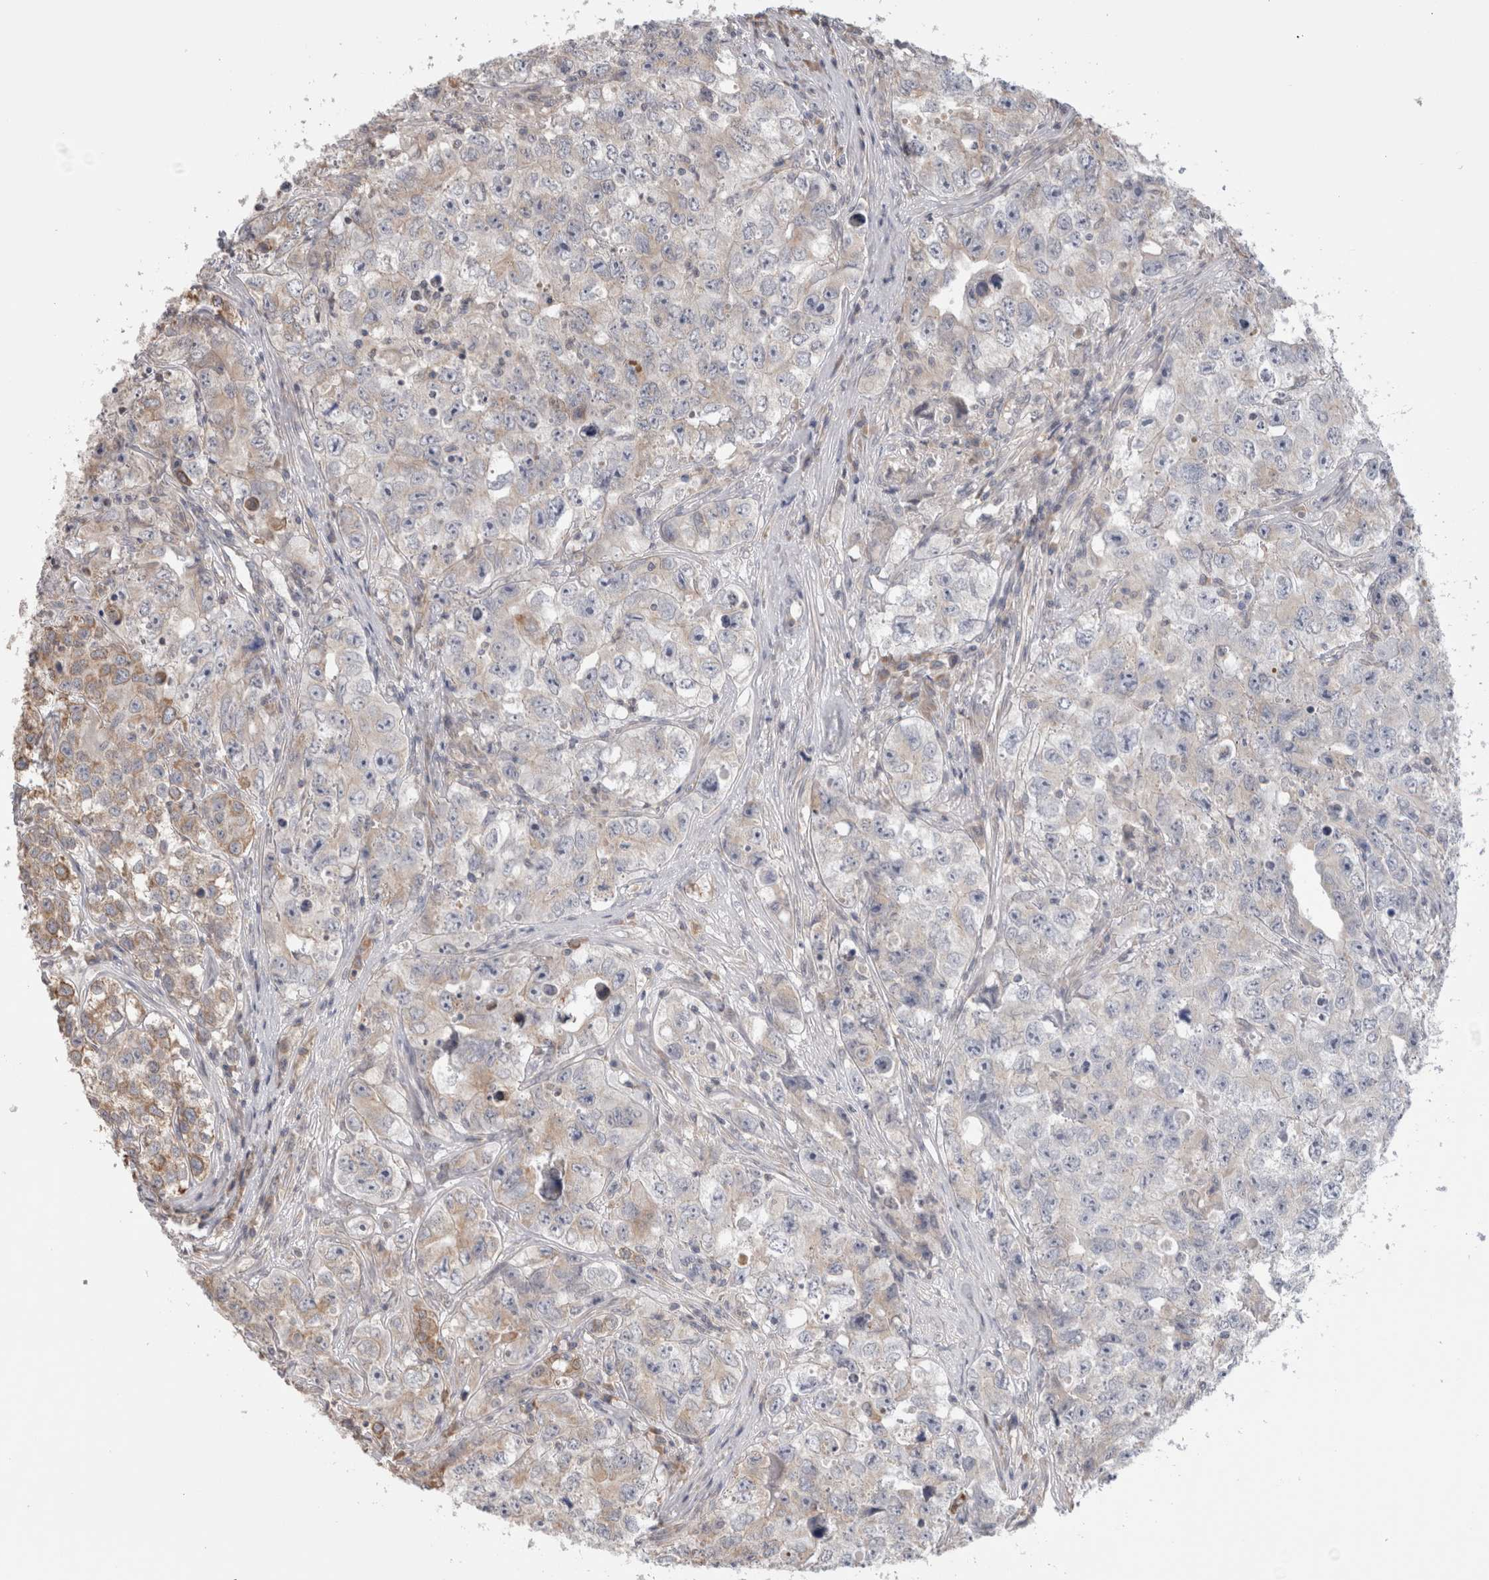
{"staining": {"intensity": "weak", "quantity": "<25%", "location": "cytoplasmic/membranous"}, "tissue": "testis cancer", "cell_type": "Tumor cells", "image_type": "cancer", "snomed": [{"axis": "morphology", "description": "Seminoma, NOS"}, {"axis": "morphology", "description": "Carcinoma, Embryonal, NOS"}, {"axis": "topography", "description": "Testis"}], "caption": "Histopathology image shows no significant protein expression in tumor cells of testis cancer. (IHC, brightfield microscopy, high magnification).", "gene": "SMAP2", "patient": {"sex": "male", "age": 43}}